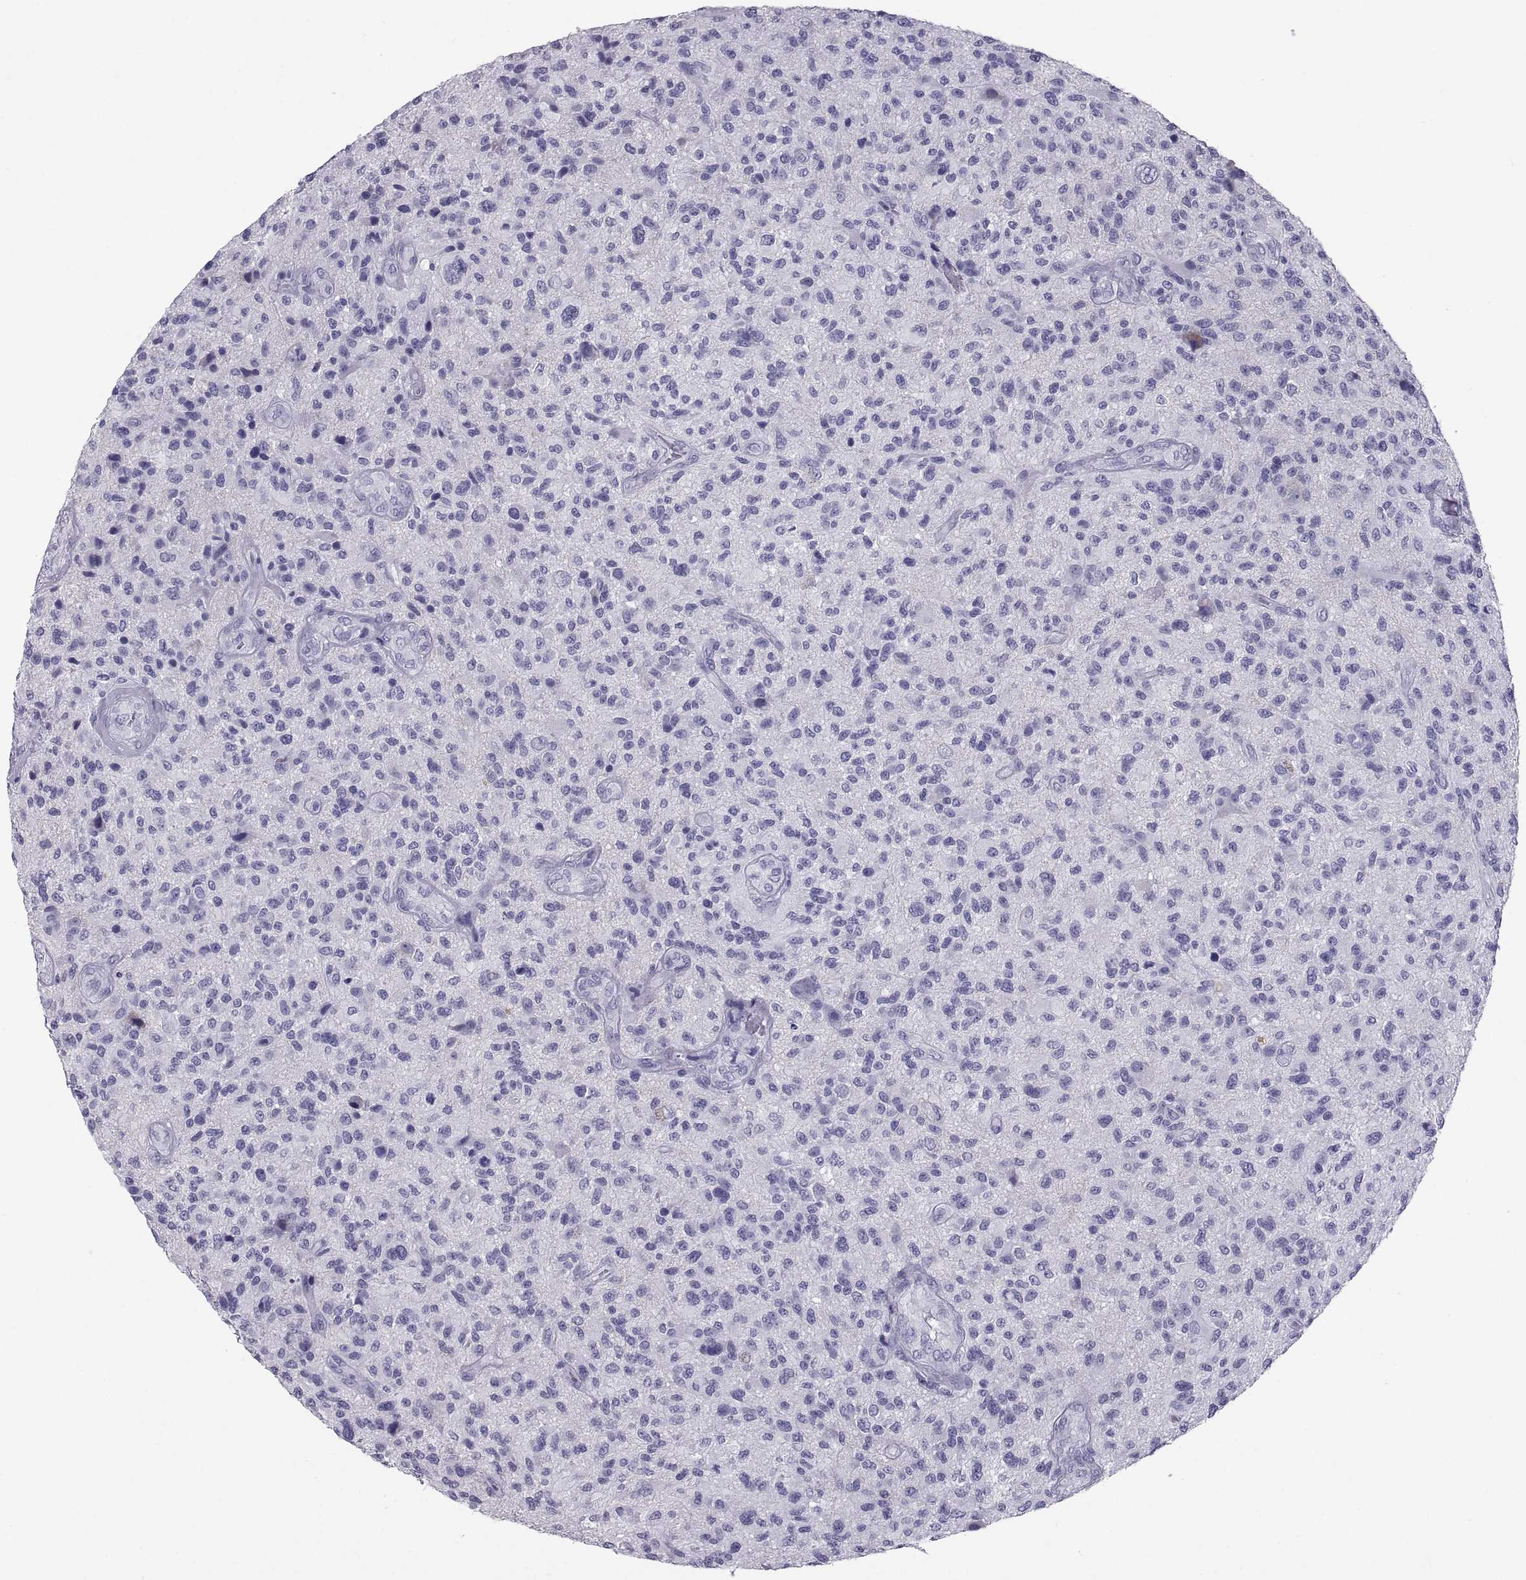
{"staining": {"intensity": "negative", "quantity": "none", "location": "none"}, "tissue": "glioma", "cell_type": "Tumor cells", "image_type": "cancer", "snomed": [{"axis": "morphology", "description": "Glioma, malignant, High grade"}, {"axis": "topography", "description": "Brain"}], "caption": "A high-resolution photomicrograph shows immunohistochemistry staining of glioma, which displays no significant positivity in tumor cells.", "gene": "PCSK1N", "patient": {"sex": "male", "age": 47}}